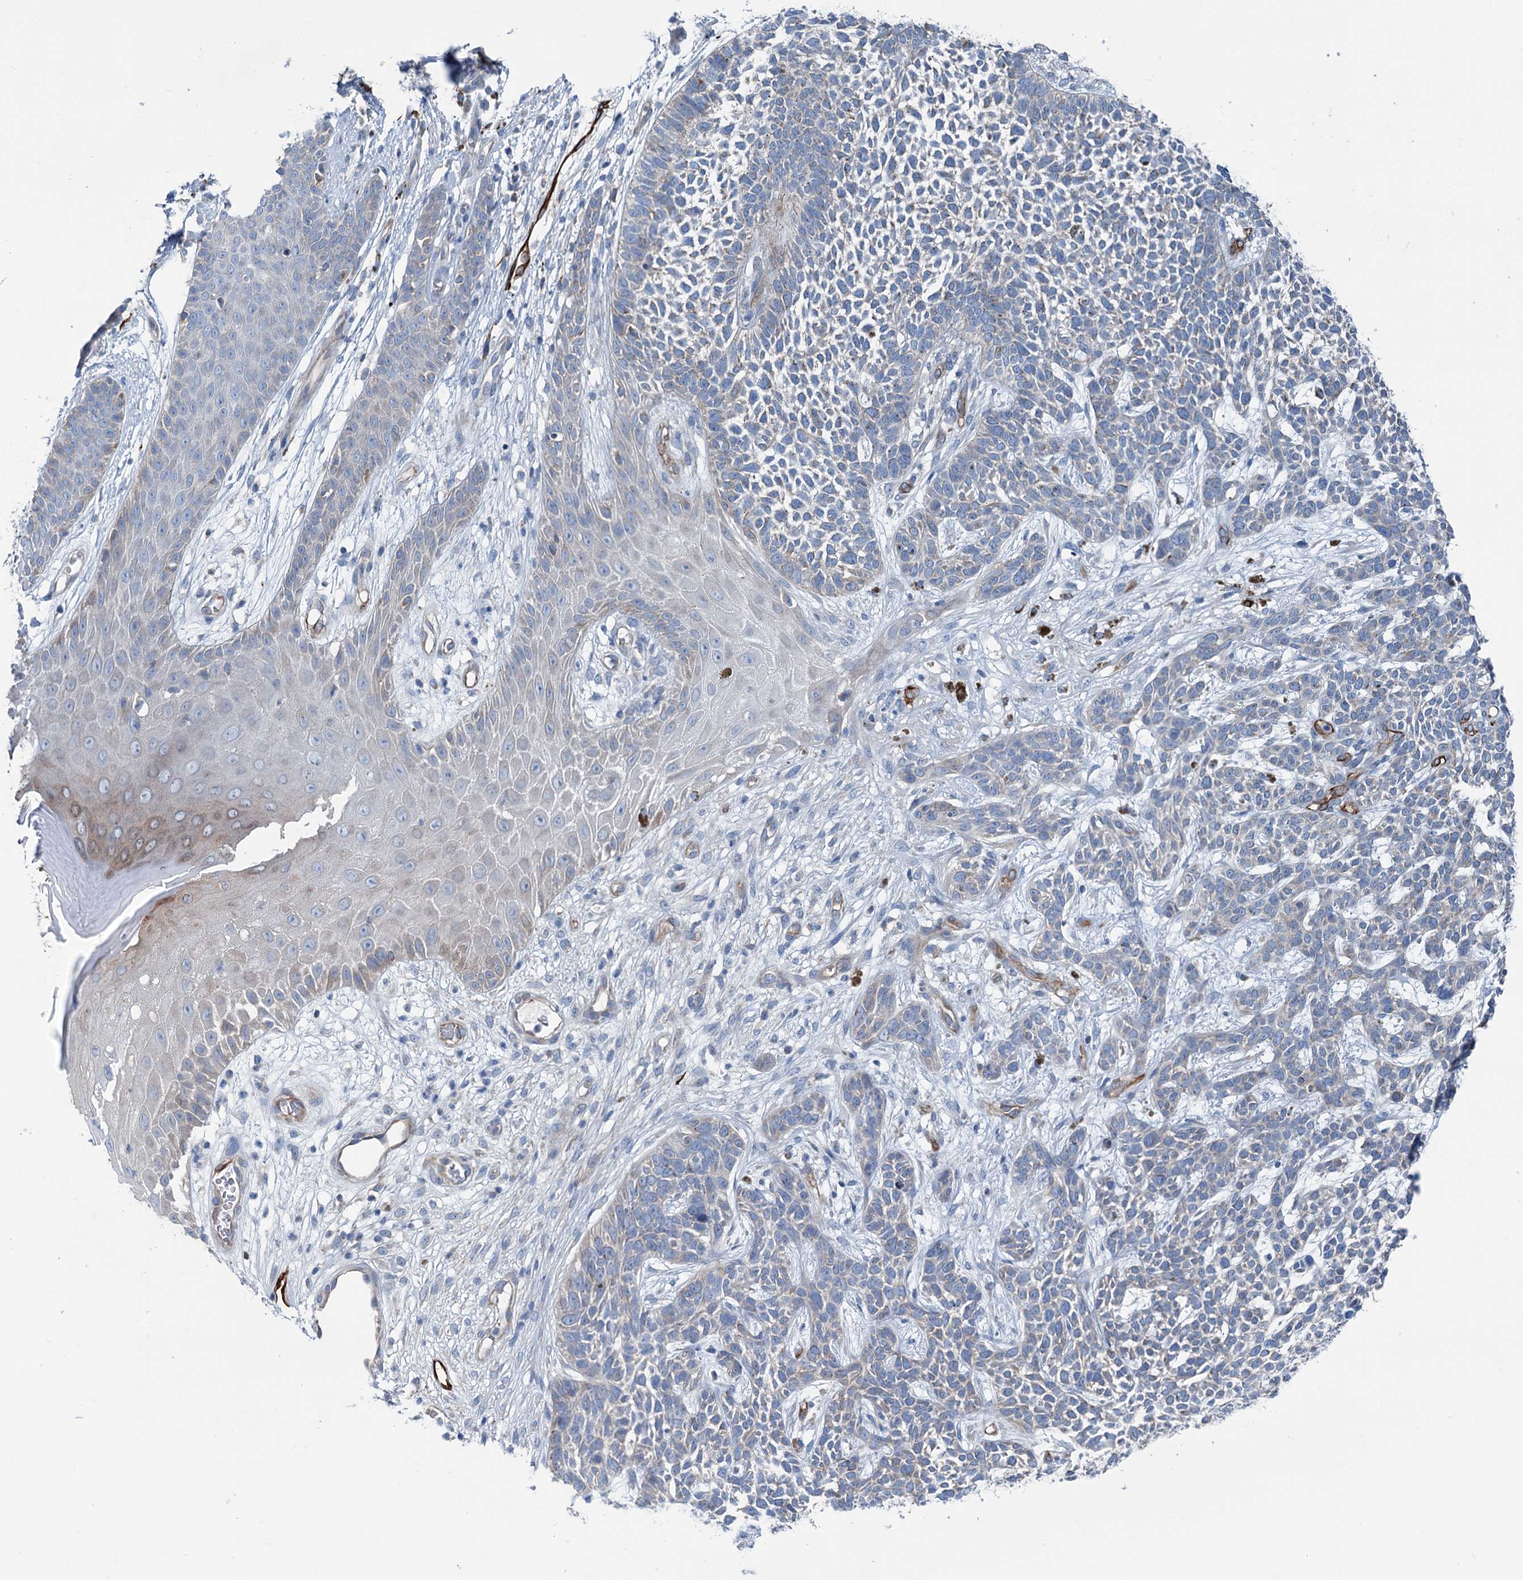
{"staining": {"intensity": "negative", "quantity": "none", "location": "none"}, "tissue": "skin cancer", "cell_type": "Tumor cells", "image_type": "cancer", "snomed": [{"axis": "morphology", "description": "Basal cell carcinoma"}, {"axis": "topography", "description": "Skin"}], "caption": "The image displays no staining of tumor cells in skin cancer (basal cell carcinoma).", "gene": "CALCOCO1", "patient": {"sex": "female", "age": 84}}